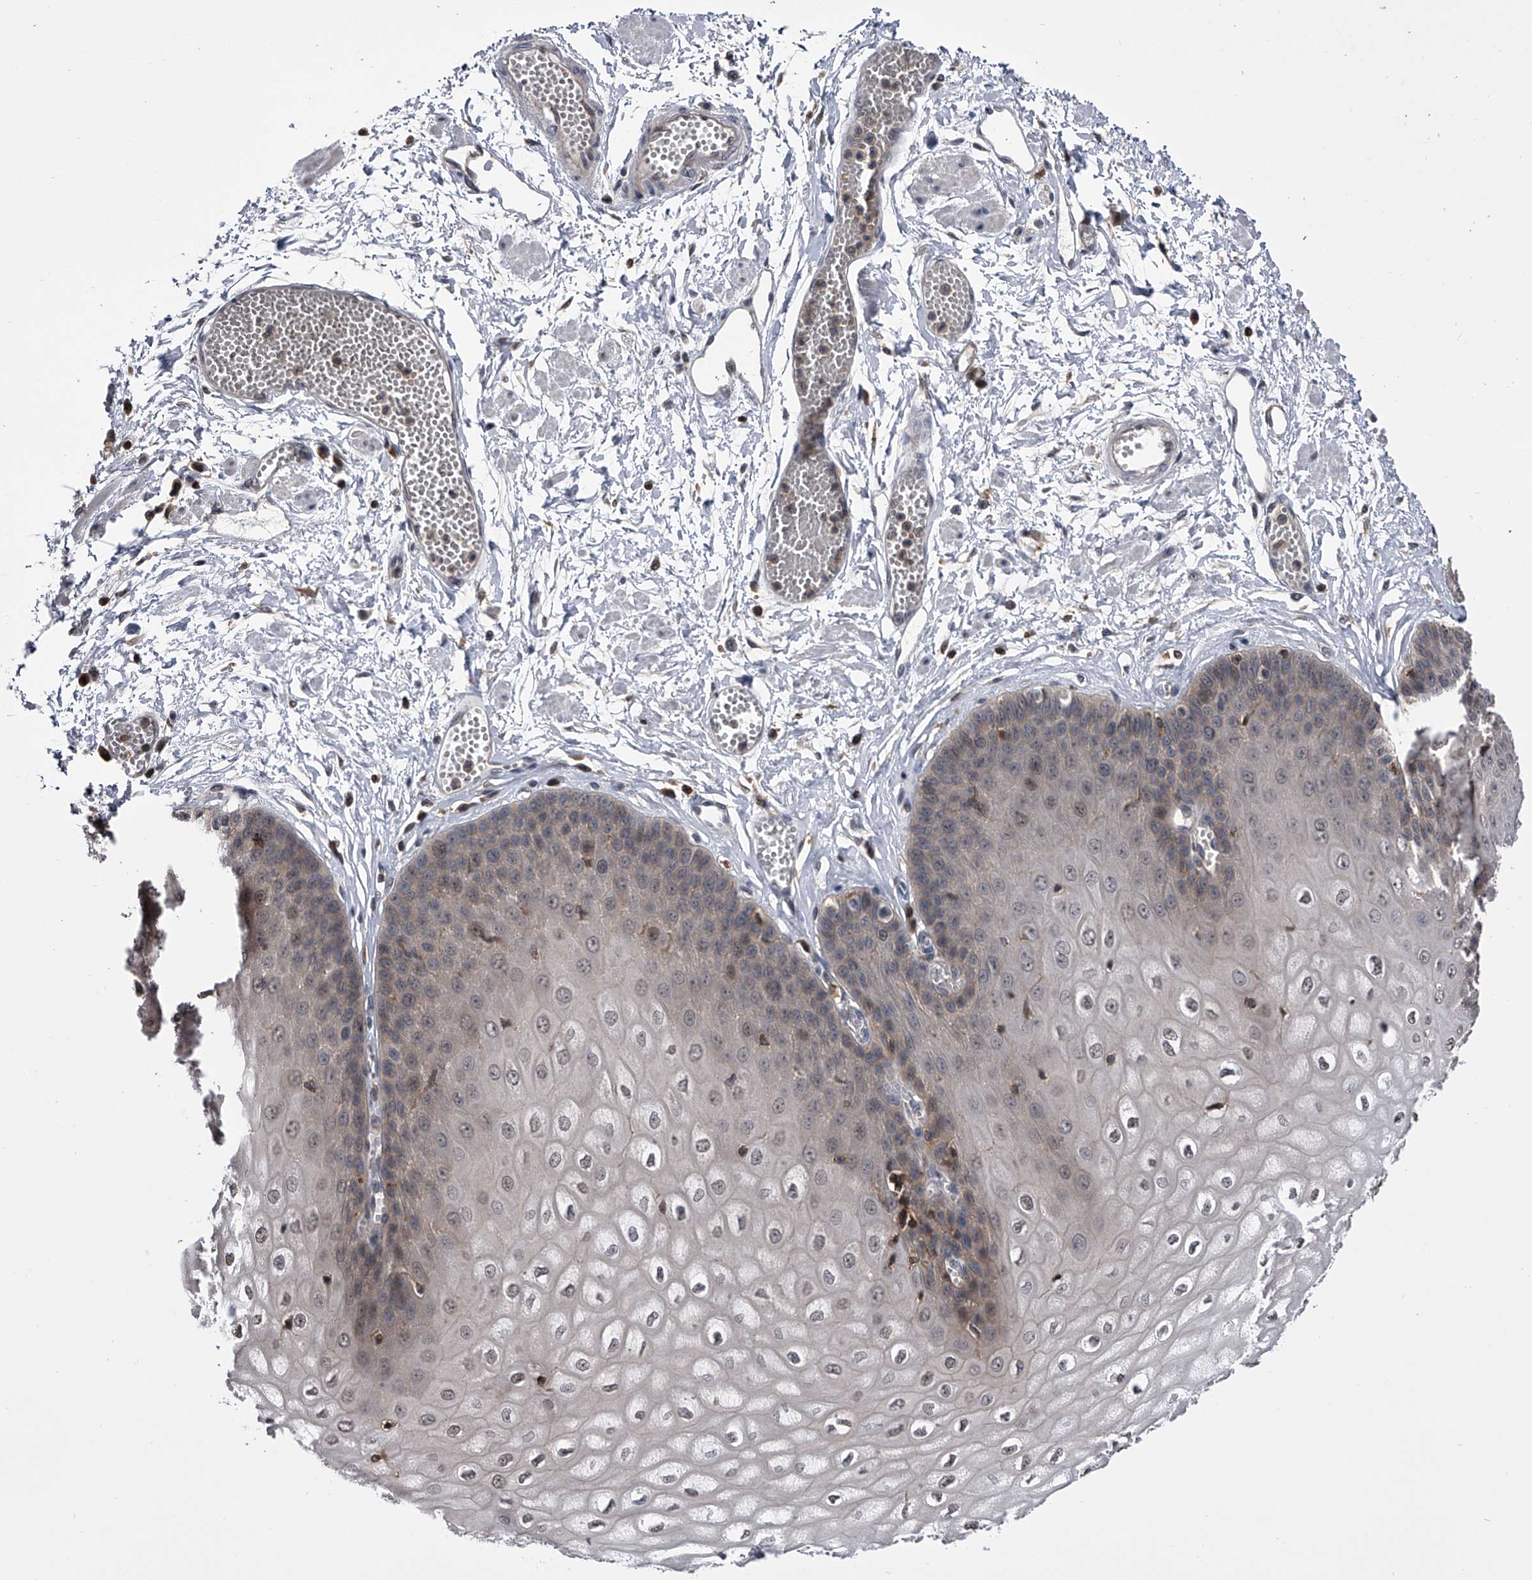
{"staining": {"intensity": "moderate", "quantity": "25%-75%", "location": "cytoplasmic/membranous,nuclear"}, "tissue": "esophagus", "cell_type": "Squamous epithelial cells", "image_type": "normal", "snomed": [{"axis": "morphology", "description": "Normal tissue, NOS"}, {"axis": "topography", "description": "Esophagus"}], "caption": "The image displays immunohistochemical staining of unremarkable esophagus. There is moderate cytoplasmic/membranous,nuclear staining is identified in about 25%-75% of squamous epithelial cells.", "gene": "PAN3", "patient": {"sex": "male", "age": 60}}